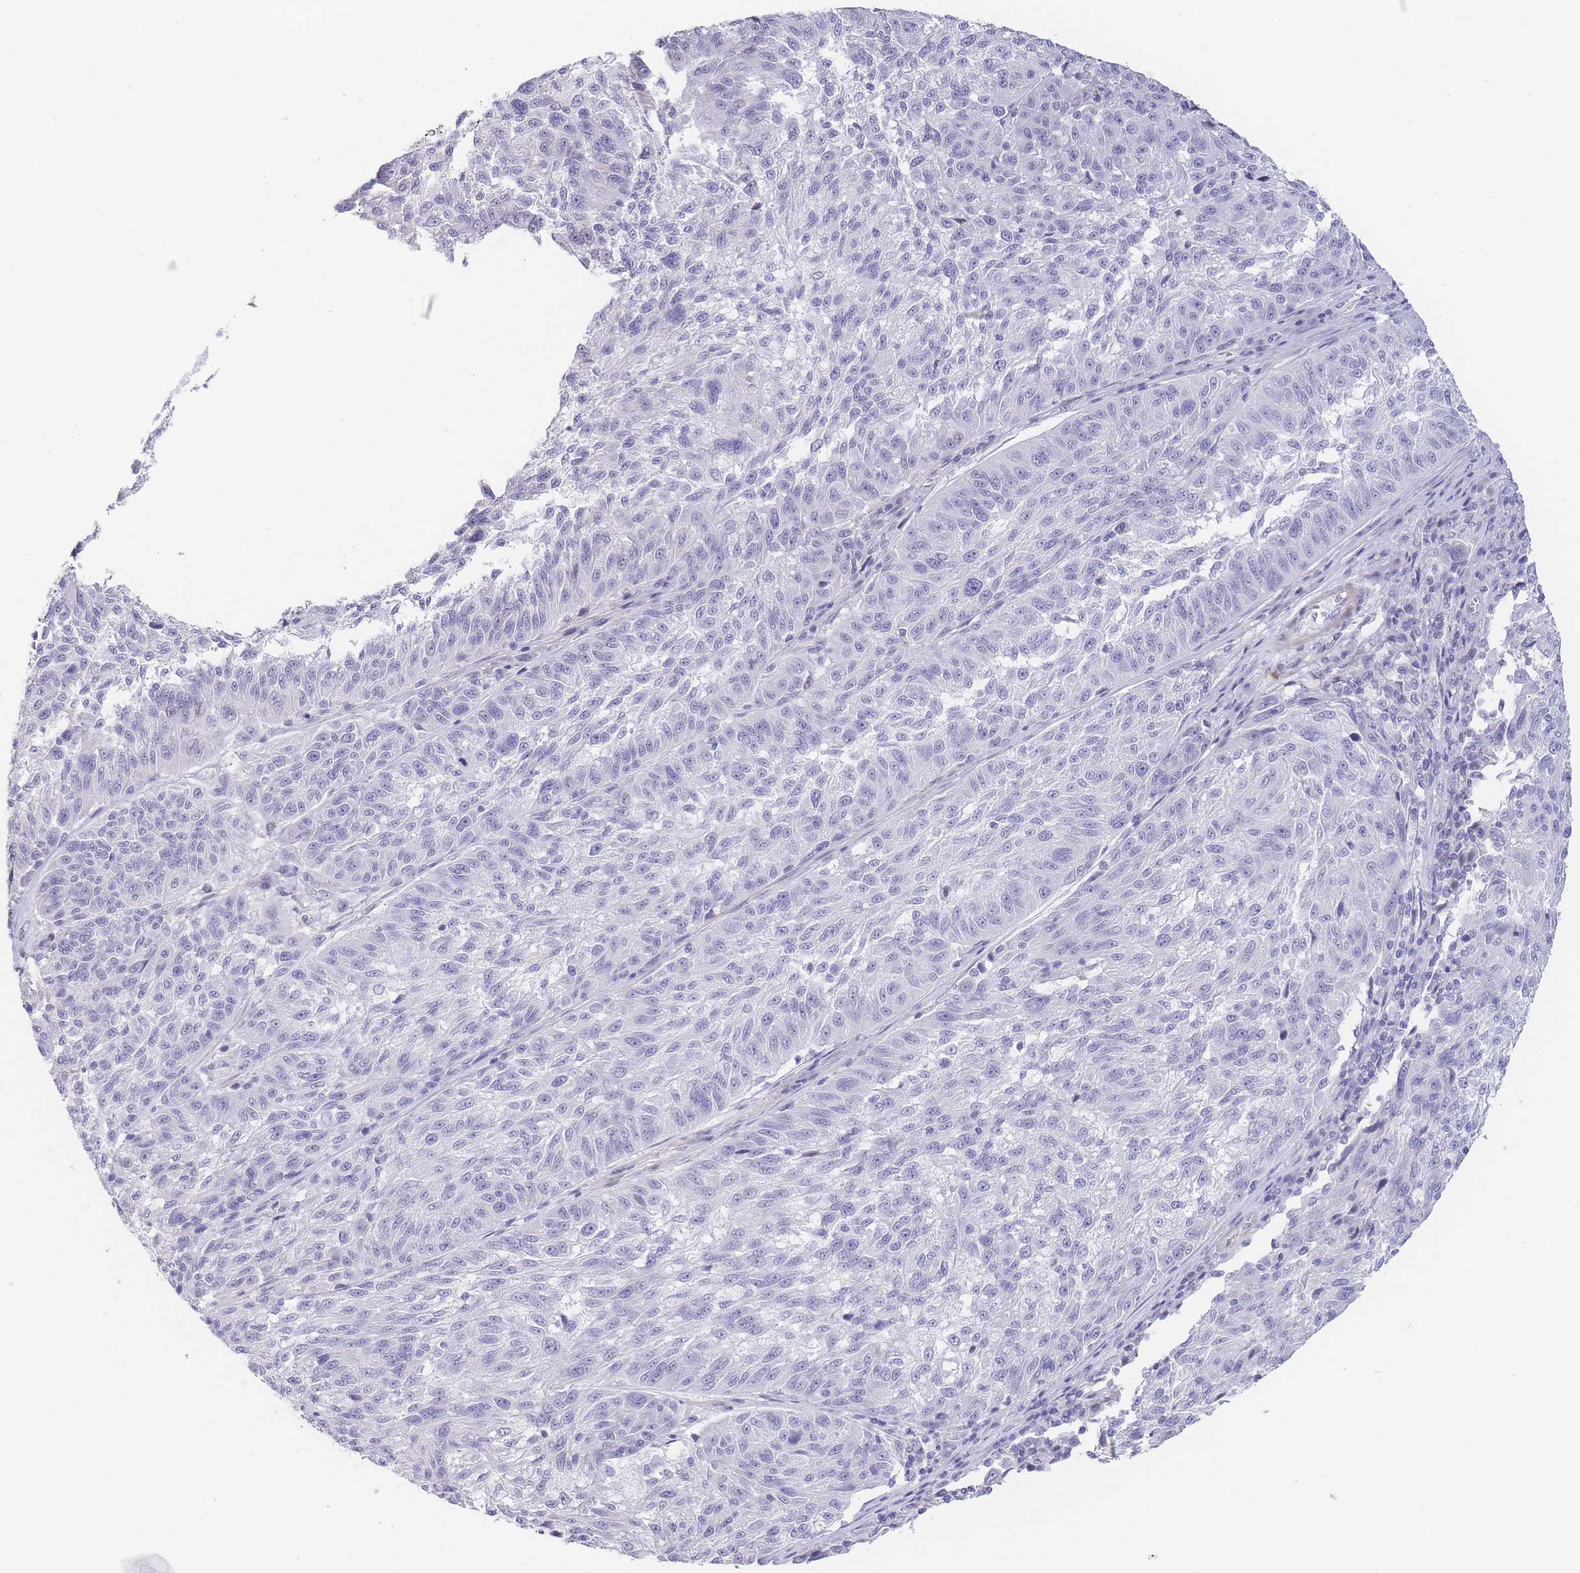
{"staining": {"intensity": "negative", "quantity": "none", "location": "none"}, "tissue": "melanoma", "cell_type": "Tumor cells", "image_type": "cancer", "snomed": [{"axis": "morphology", "description": "Malignant melanoma, NOS"}, {"axis": "topography", "description": "Skin"}], "caption": "Tumor cells show no significant staining in melanoma.", "gene": "ASAP3", "patient": {"sex": "male", "age": 53}}